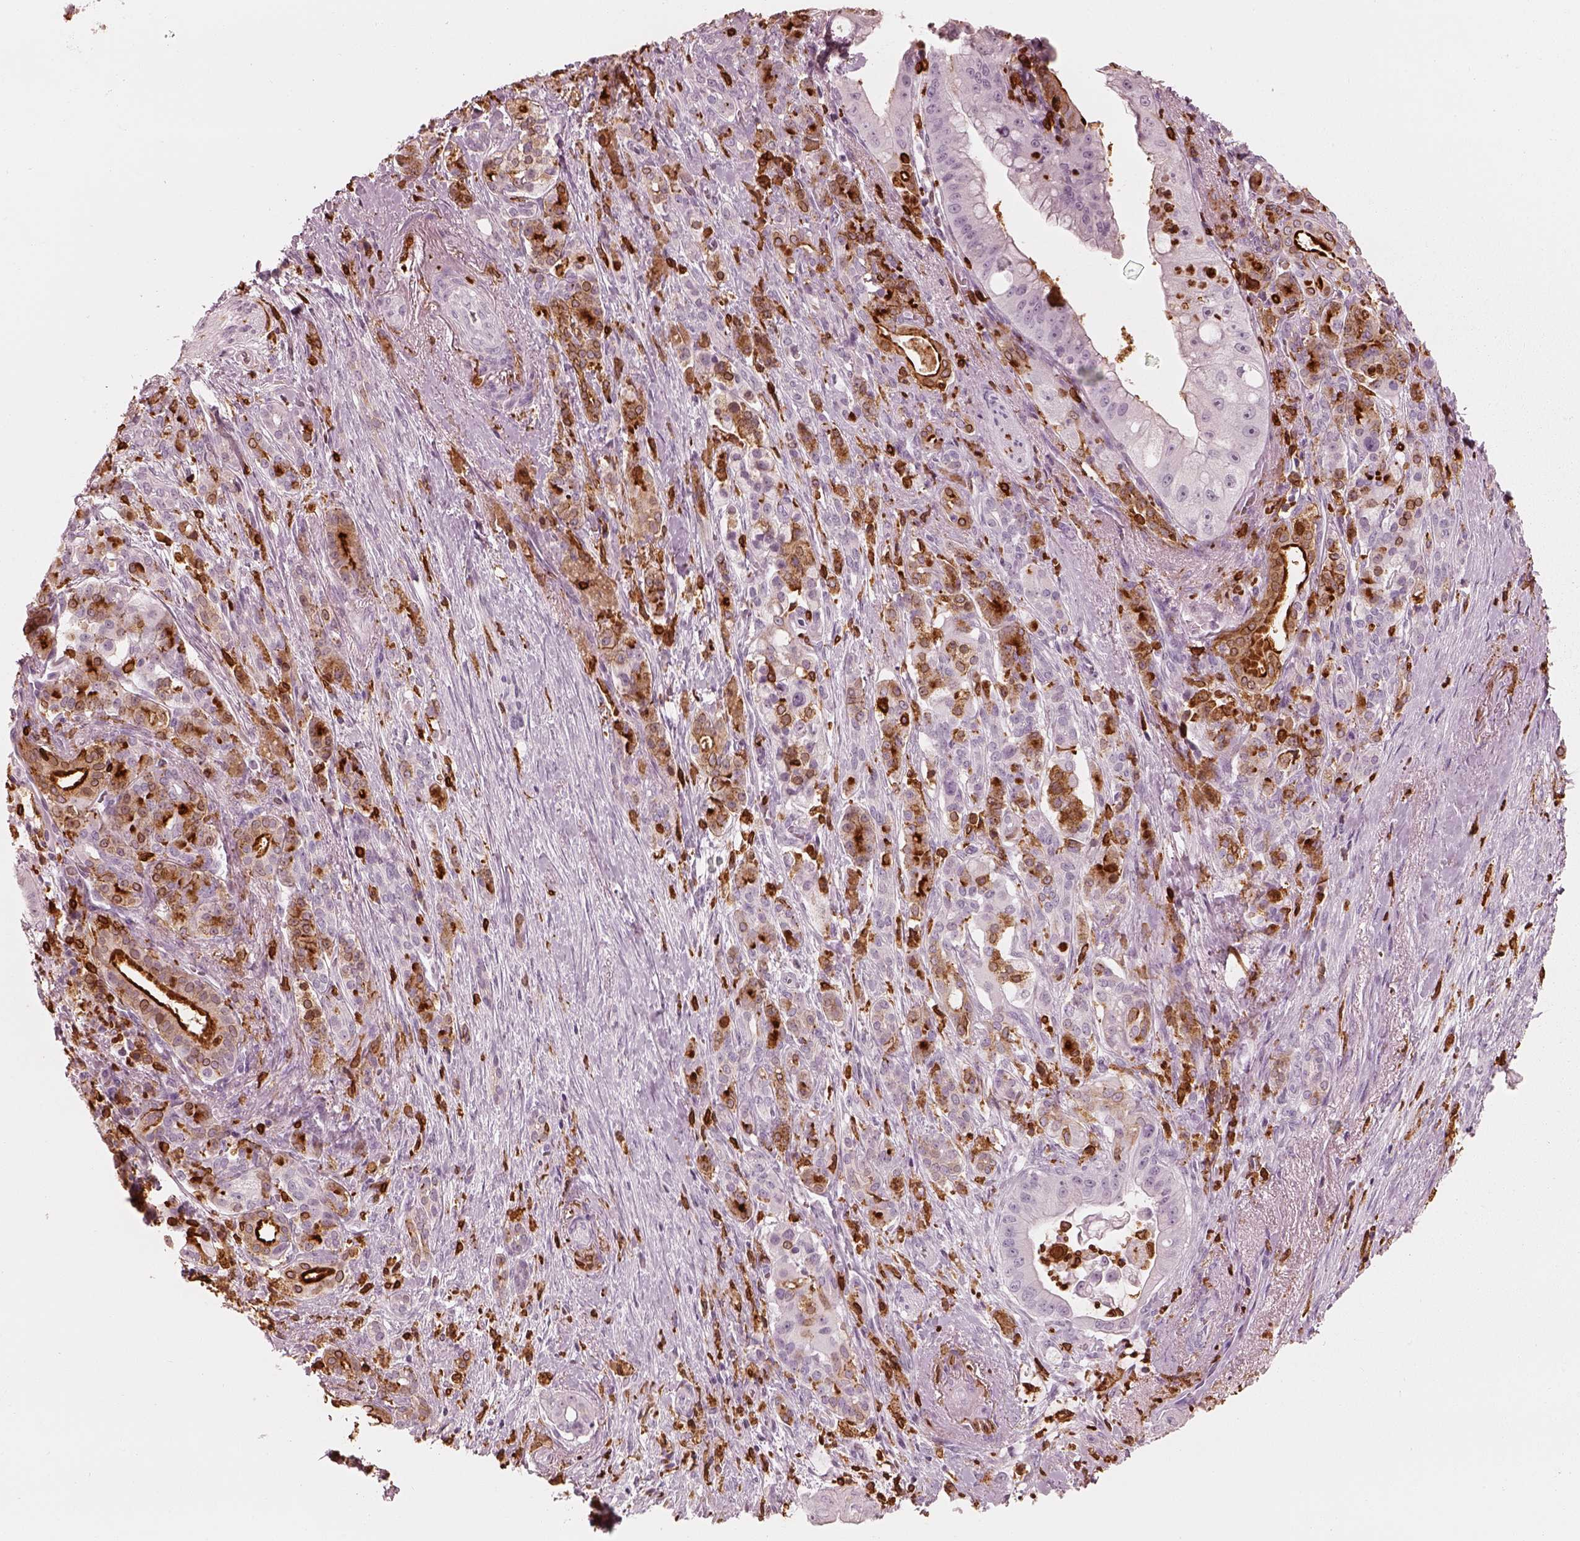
{"staining": {"intensity": "negative", "quantity": "none", "location": "none"}, "tissue": "pancreatic cancer", "cell_type": "Tumor cells", "image_type": "cancer", "snomed": [{"axis": "morphology", "description": "Normal tissue, NOS"}, {"axis": "morphology", "description": "Inflammation, NOS"}, {"axis": "morphology", "description": "Adenocarcinoma, NOS"}, {"axis": "topography", "description": "Pancreas"}], "caption": "This micrograph is of pancreatic adenocarcinoma stained with immunohistochemistry (IHC) to label a protein in brown with the nuclei are counter-stained blue. There is no expression in tumor cells.", "gene": "ALOX5", "patient": {"sex": "male", "age": 57}}